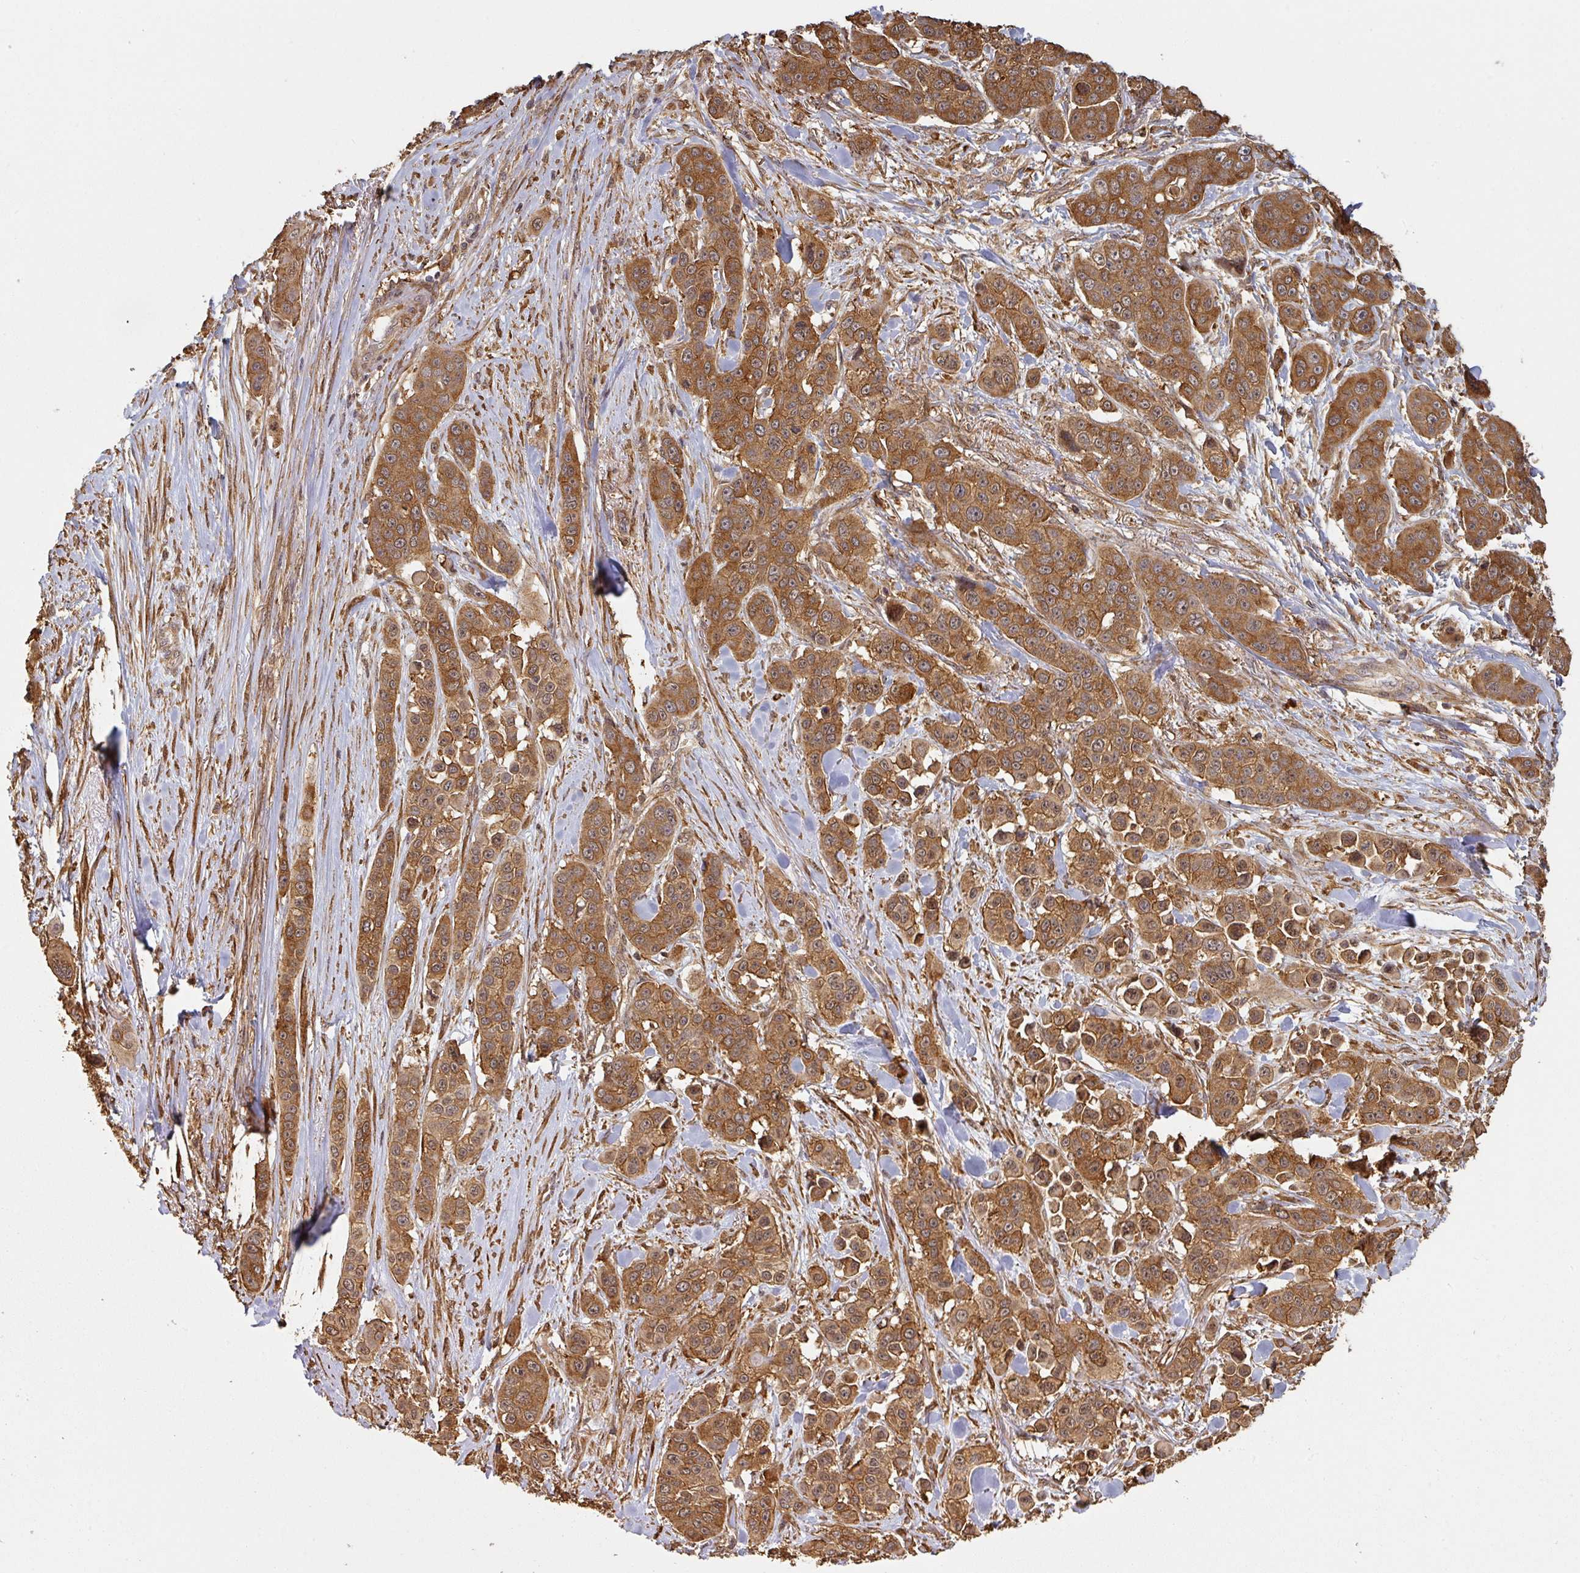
{"staining": {"intensity": "strong", "quantity": ">75%", "location": "cytoplasmic/membranous,nuclear"}, "tissue": "skin cancer", "cell_type": "Tumor cells", "image_type": "cancer", "snomed": [{"axis": "morphology", "description": "Squamous cell carcinoma, NOS"}, {"axis": "topography", "description": "Skin"}], "caption": "Immunohistochemical staining of human skin cancer reveals high levels of strong cytoplasmic/membranous and nuclear expression in about >75% of tumor cells.", "gene": "ZNF322", "patient": {"sex": "male", "age": 67}}